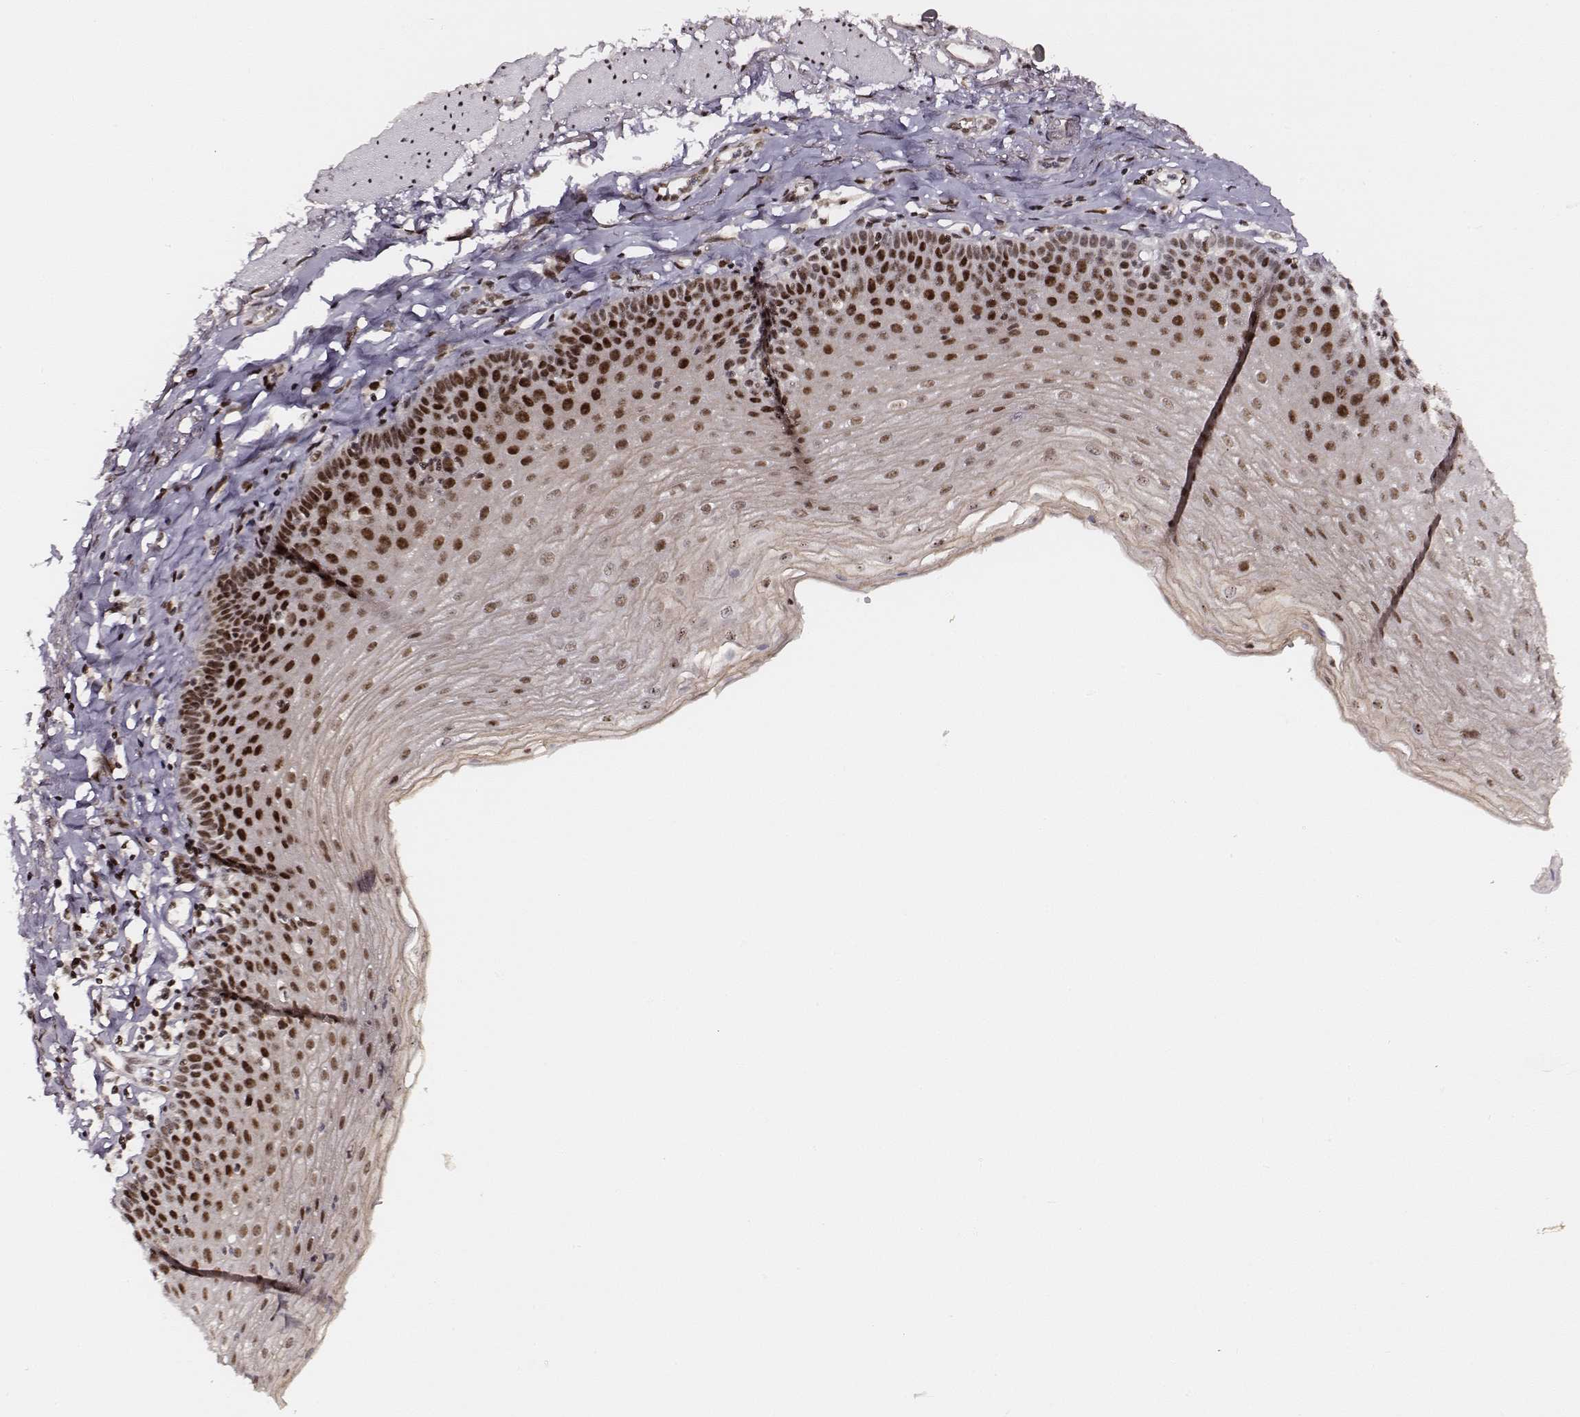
{"staining": {"intensity": "strong", "quantity": ">75%", "location": "nuclear"}, "tissue": "esophagus", "cell_type": "Squamous epithelial cells", "image_type": "normal", "snomed": [{"axis": "morphology", "description": "Normal tissue, NOS"}, {"axis": "topography", "description": "Esophagus"}], "caption": "A photomicrograph of human esophagus stained for a protein reveals strong nuclear brown staining in squamous epithelial cells. (DAB IHC, brown staining for protein, blue staining for nuclei).", "gene": "PPARA", "patient": {"sex": "female", "age": 81}}